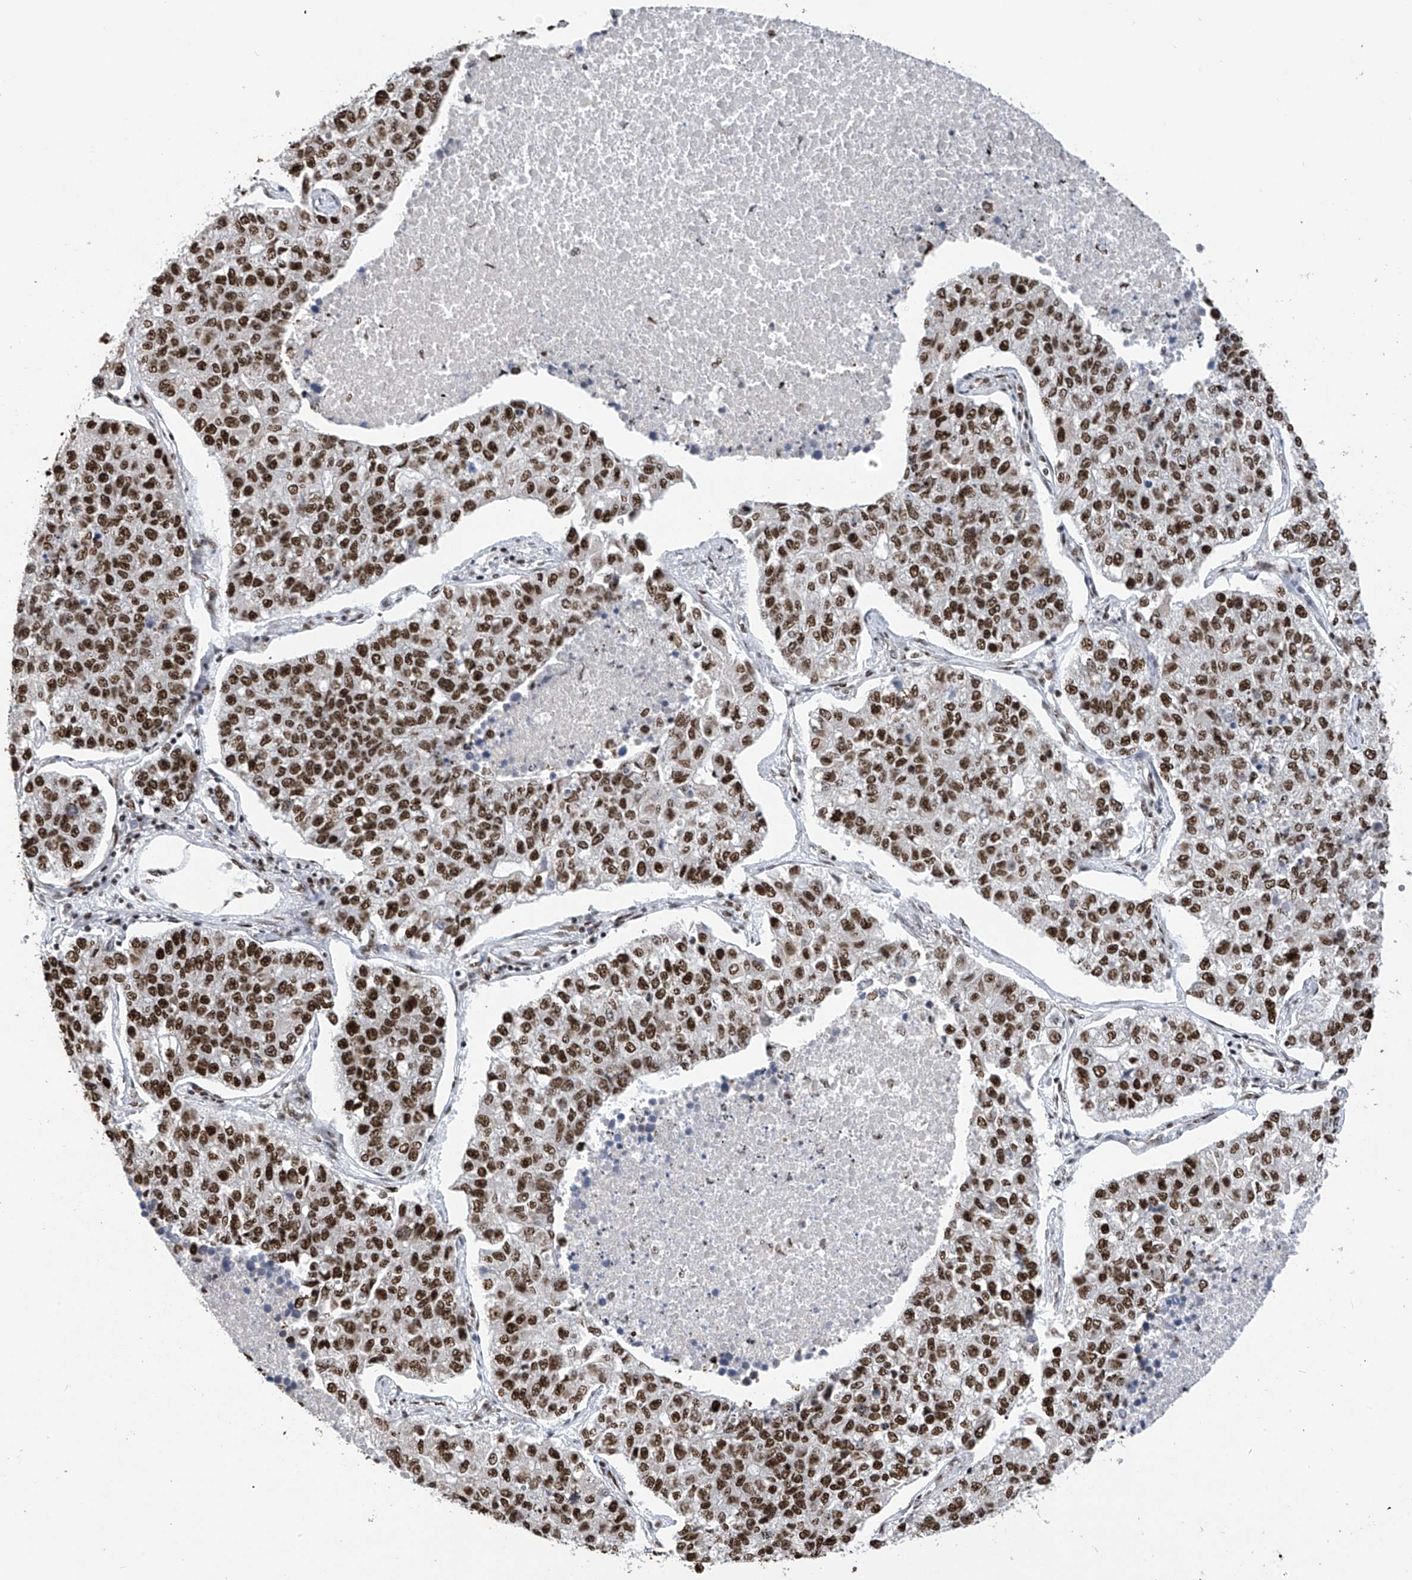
{"staining": {"intensity": "strong", "quantity": ">75%", "location": "nuclear"}, "tissue": "lung cancer", "cell_type": "Tumor cells", "image_type": "cancer", "snomed": [{"axis": "morphology", "description": "Adenocarcinoma, NOS"}, {"axis": "topography", "description": "Lung"}], "caption": "Immunohistochemical staining of human lung cancer displays high levels of strong nuclear protein positivity in approximately >75% of tumor cells.", "gene": "APLF", "patient": {"sex": "male", "age": 49}}